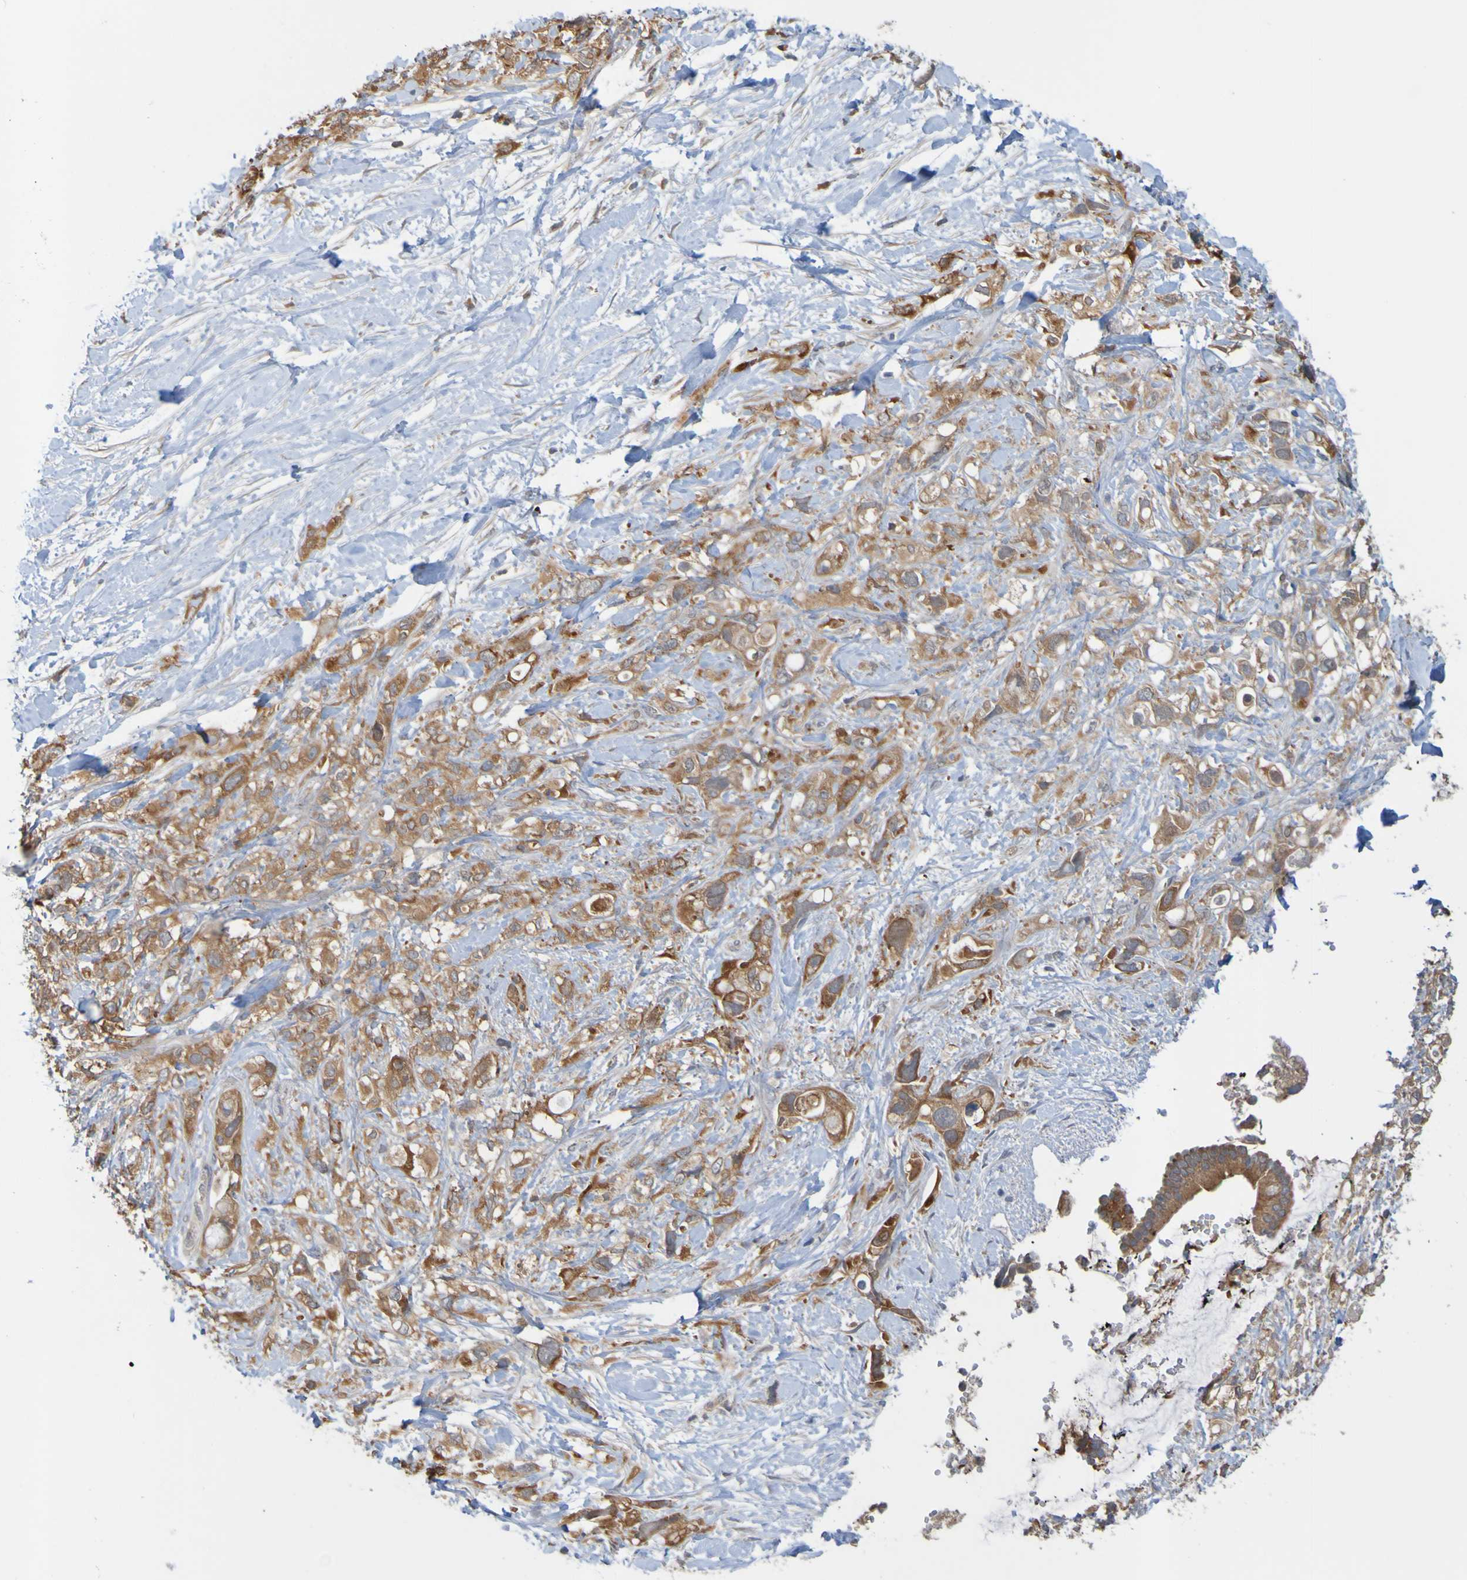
{"staining": {"intensity": "moderate", "quantity": ">75%", "location": "cytoplasmic/membranous"}, "tissue": "pancreatic cancer", "cell_type": "Tumor cells", "image_type": "cancer", "snomed": [{"axis": "morphology", "description": "Adenocarcinoma, NOS"}, {"axis": "topography", "description": "Pancreas"}], "caption": "IHC histopathology image of human pancreatic cancer (adenocarcinoma) stained for a protein (brown), which shows medium levels of moderate cytoplasmic/membranous expression in approximately >75% of tumor cells.", "gene": "NAV2", "patient": {"sex": "female", "age": 56}}